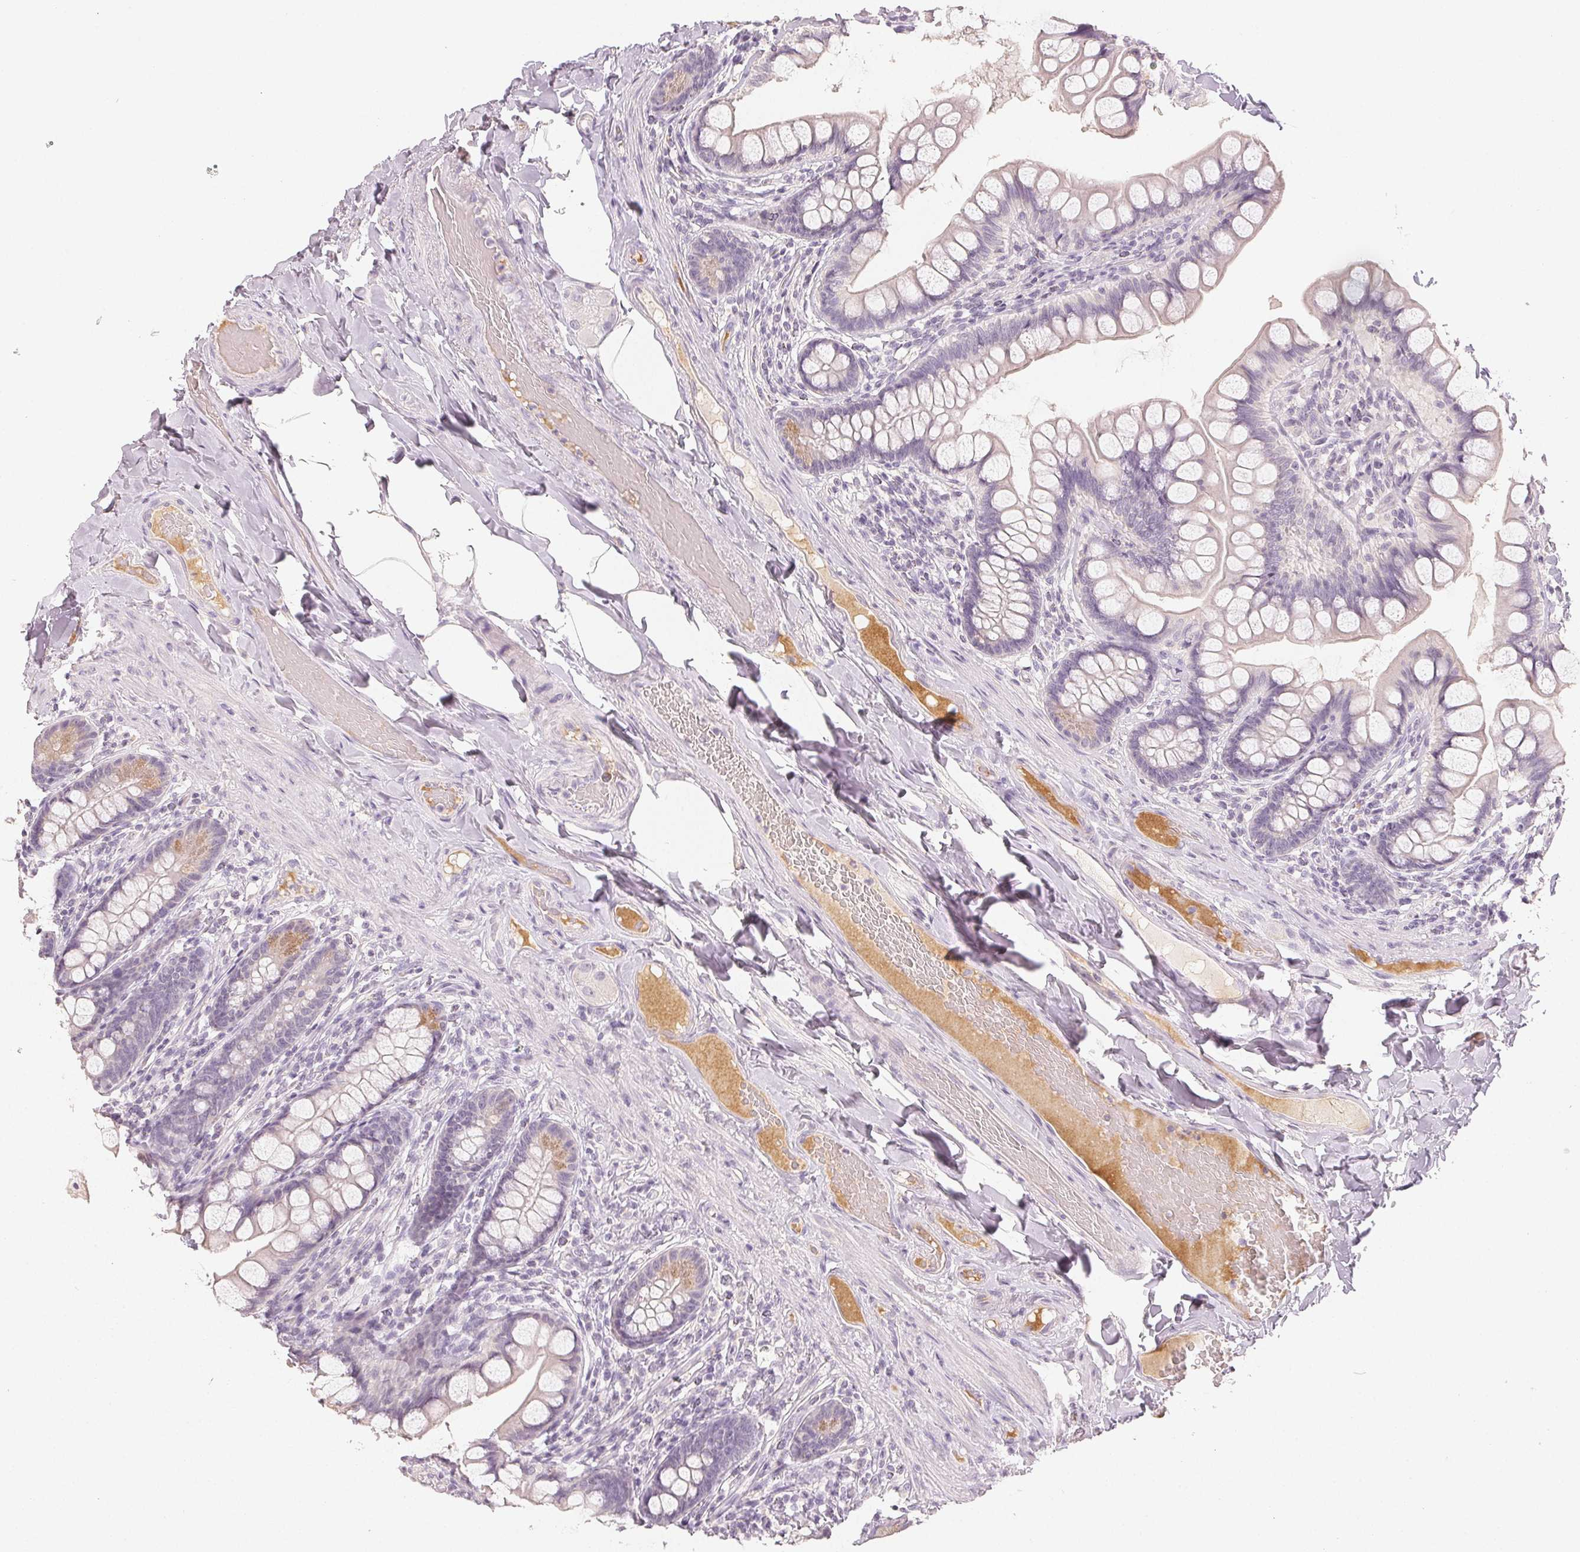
{"staining": {"intensity": "moderate", "quantity": "<25%", "location": "cytoplasmic/membranous"}, "tissue": "small intestine", "cell_type": "Glandular cells", "image_type": "normal", "snomed": [{"axis": "morphology", "description": "Normal tissue, NOS"}, {"axis": "topography", "description": "Small intestine"}], "caption": "Normal small intestine was stained to show a protein in brown. There is low levels of moderate cytoplasmic/membranous expression in about <25% of glandular cells. The staining was performed using DAB, with brown indicating positive protein expression. Nuclei are stained blue with hematoxylin.", "gene": "LVRN", "patient": {"sex": "male", "age": 70}}